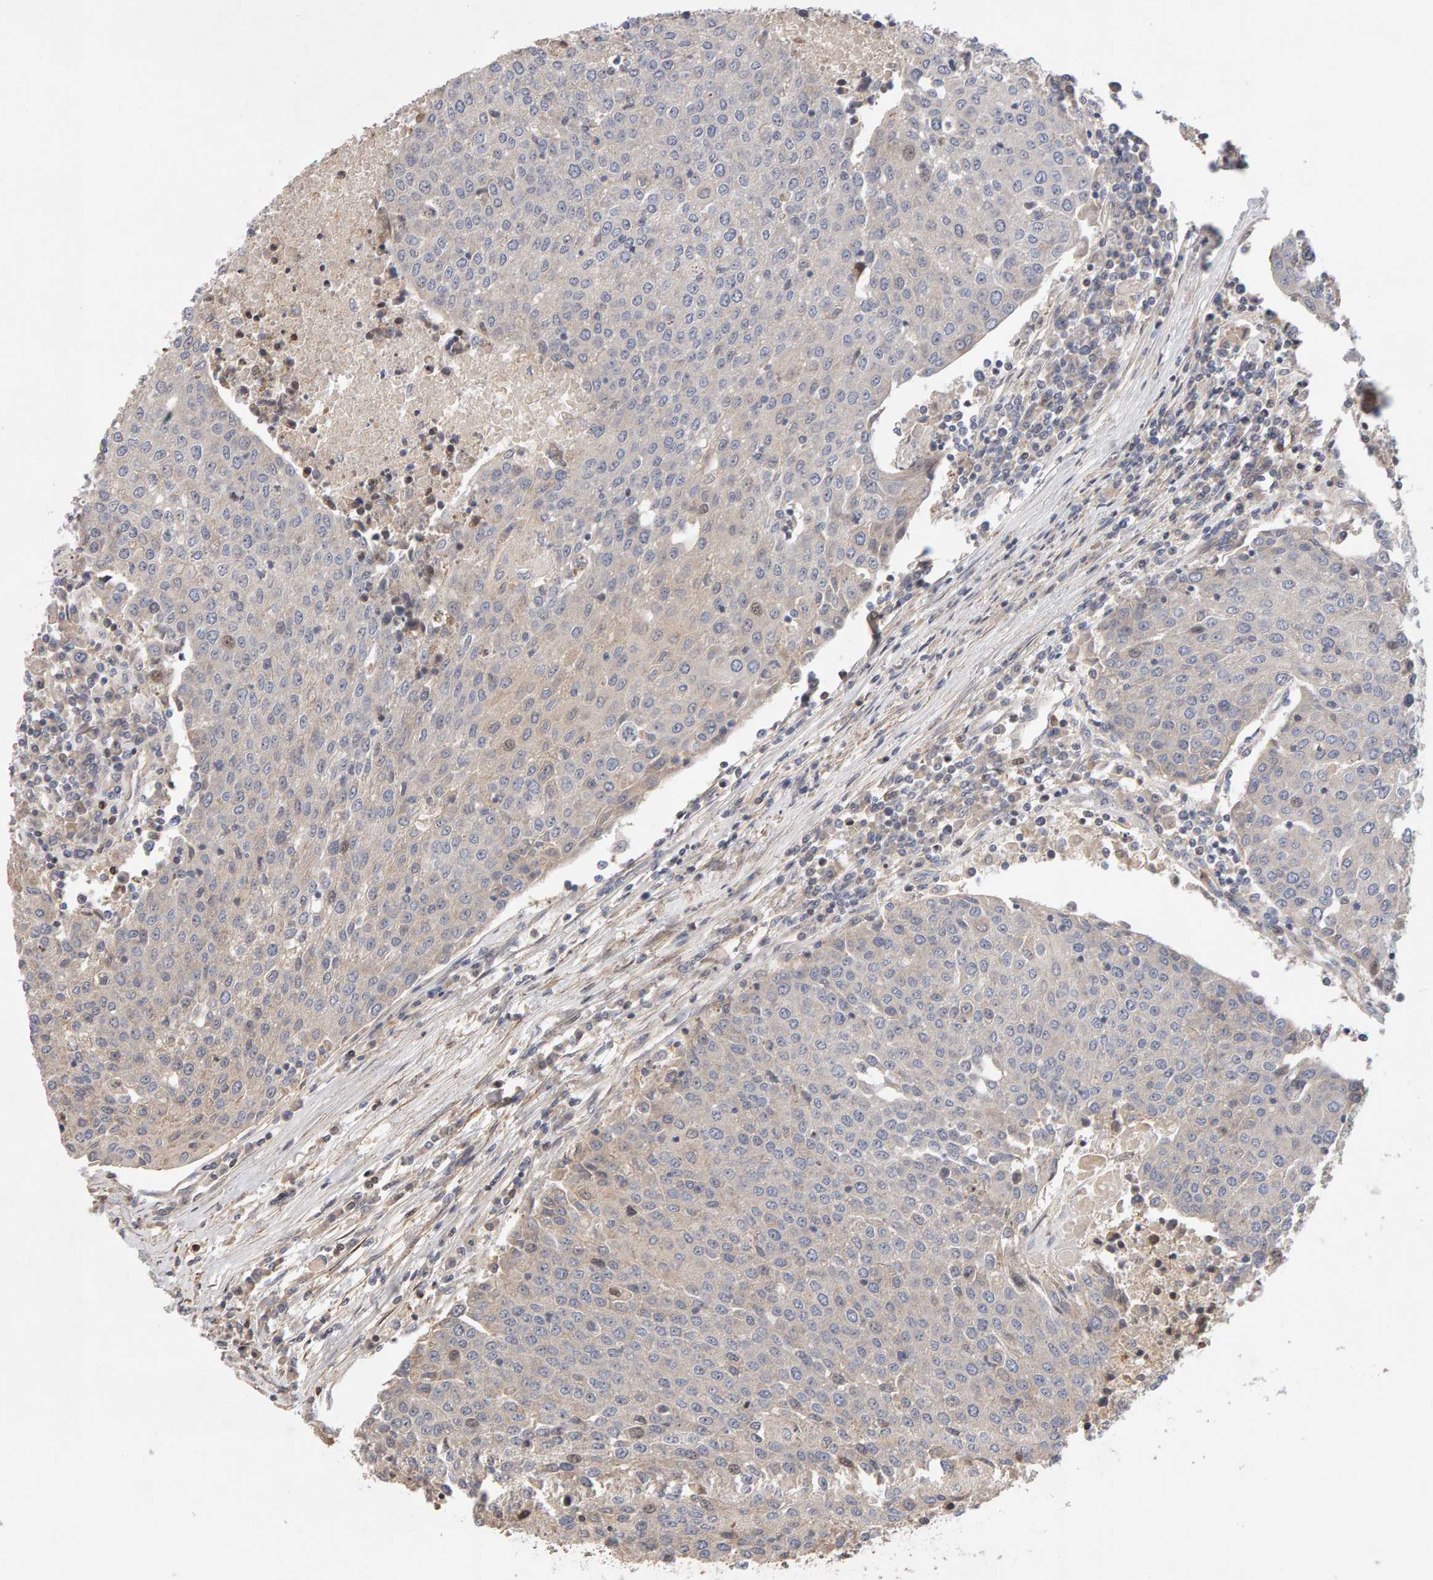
{"staining": {"intensity": "weak", "quantity": "<25%", "location": "nuclear"}, "tissue": "urothelial cancer", "cell_type": "Tumor cells", "image_type": "cancer", "snomed": [{"axis": "morphology", "description": "Urothelial carcinoma, High grade"}, {"axis": "topography", "description": "Urinary bladder"}], "caption": "Tumor cells show no significant expression in urothelial cancer. (DAB immunohistochemistry with hematoxylin counter stain).", "gene": "LZTS1", "patient": {"sex": "female", "age": 85}}